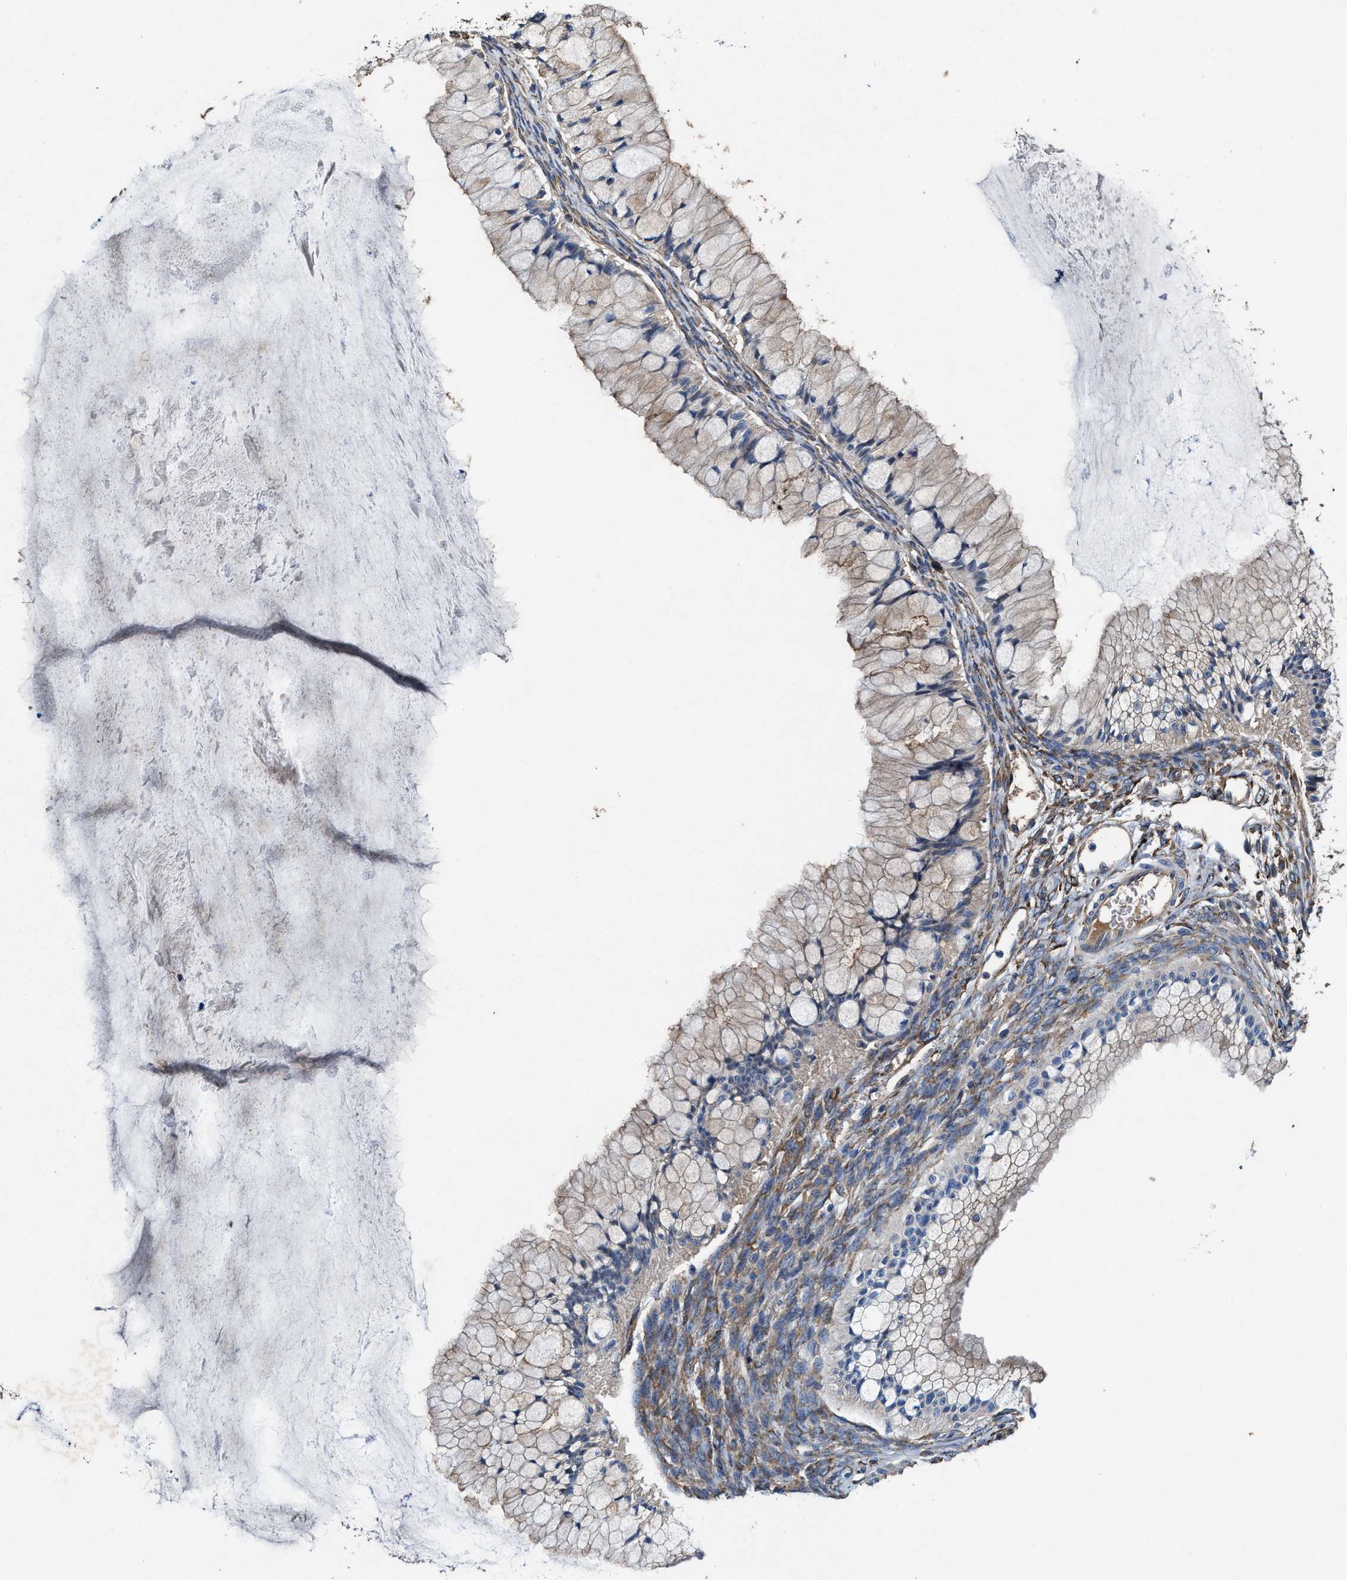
{"staining": {"intensity": "weak", "quantity": "<25%", "location": "cytoplasmic/membranous"}, "tissue": "ovarian cancer", "cell_type": "Tumor cells", "image_type": "cancer", "snomed": [{"axis": "morphology", "description": "Cystadenocarcinoma, mucinous, NOS"}, {"axis": "topography", "description": "Ovary"}], "caption": "Immunohistochemical staining of human ovarian cancer (mucinous cystadenocarcinoma) exhibits no significant expression in tumor cells.", "gene": "IDNK", "patient": {"sex": "female", "age": 57}}